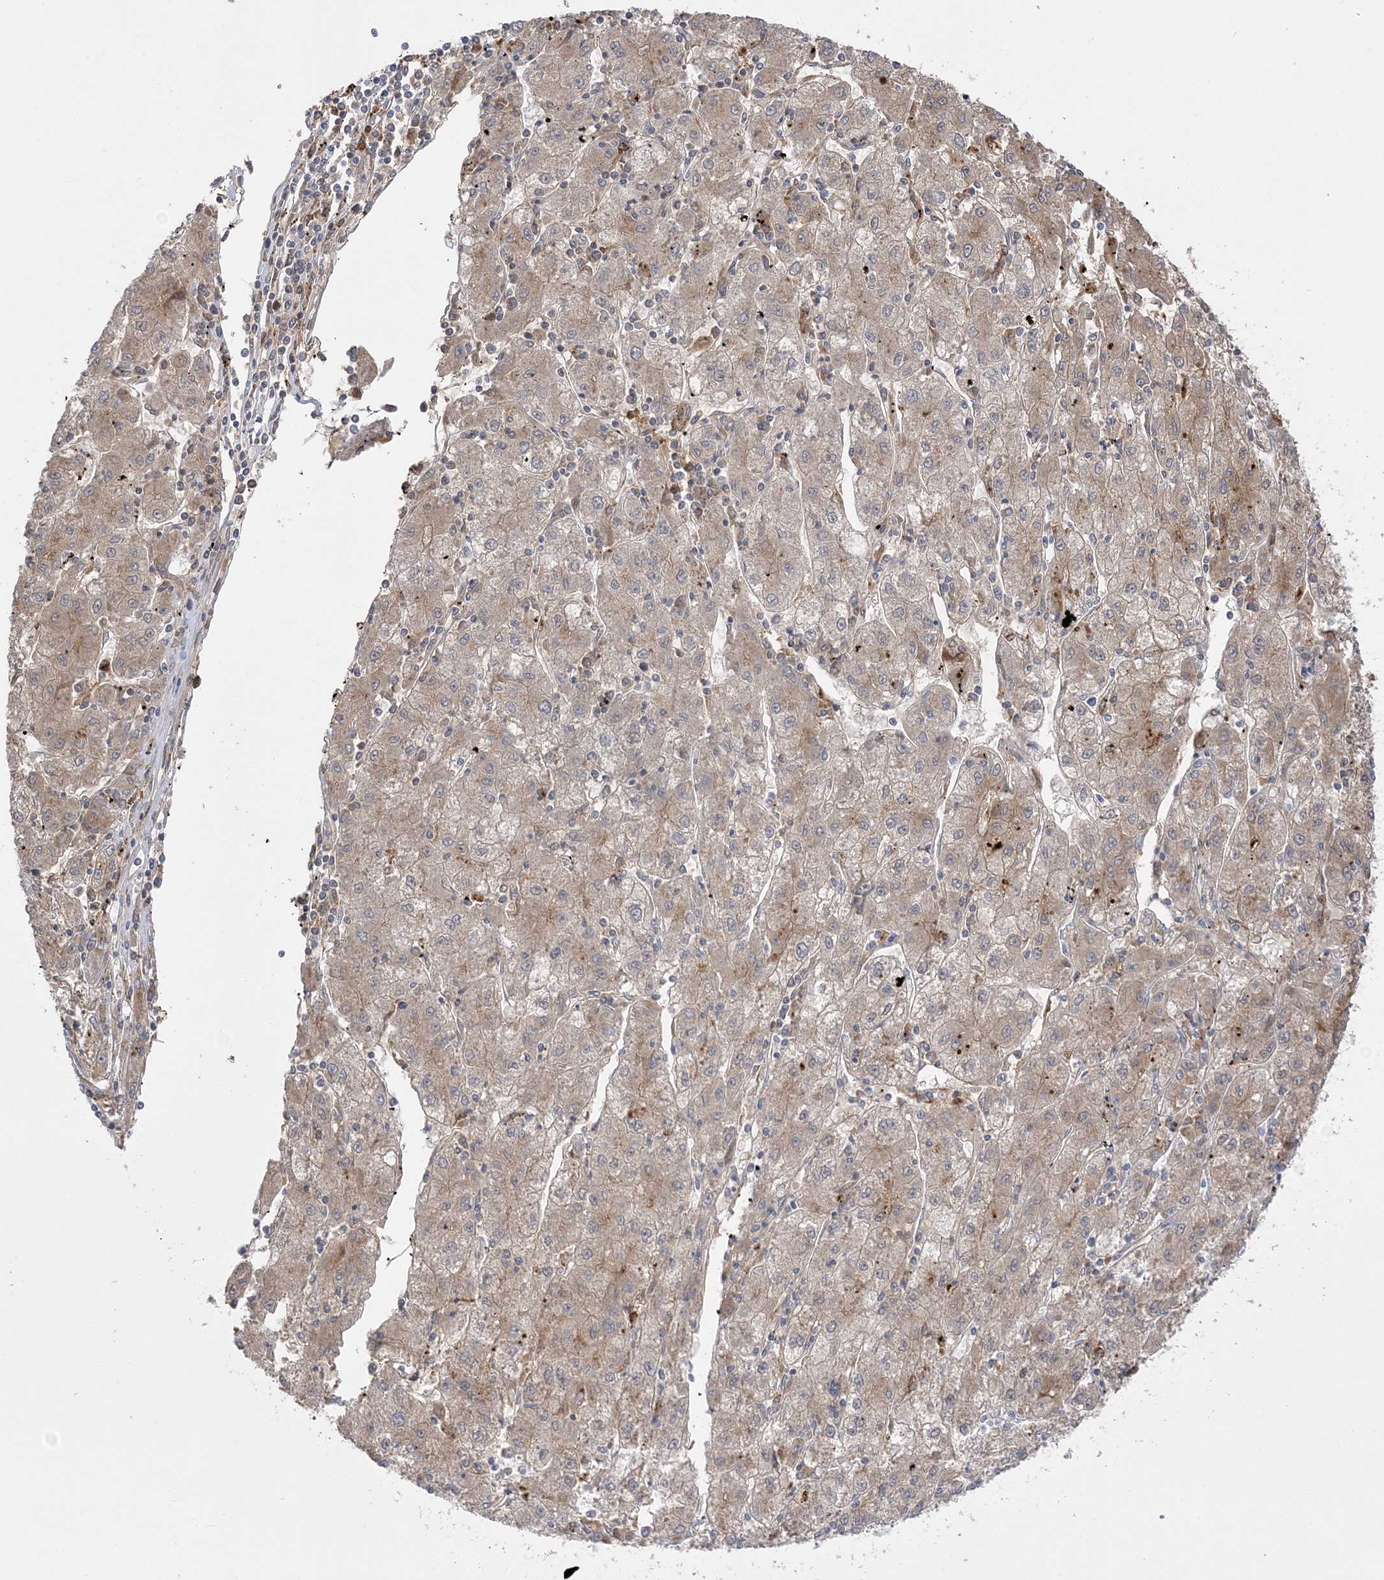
{"staining": {"intensity": "weak", "quantity": ">75%", "location": "cytoplasmic/membranous"}, "tissue": "liver cancer", "cell_type": "Tumor cells", "image_type": "cancer", "snomed": [{"axis": "morphology", "description": "Carcinoma, Hepatocellular, NOS"}, {"axis": "topography", "description": "Liver"}], "caption": "Liver hepatocellular carcinoma stained for a protein (brown) displays weak cytoplasmic/membranous positive staining in about >75% of tumor cells.", "gene": "HAAO", "patient": {"sex": "male", "age": 72}}